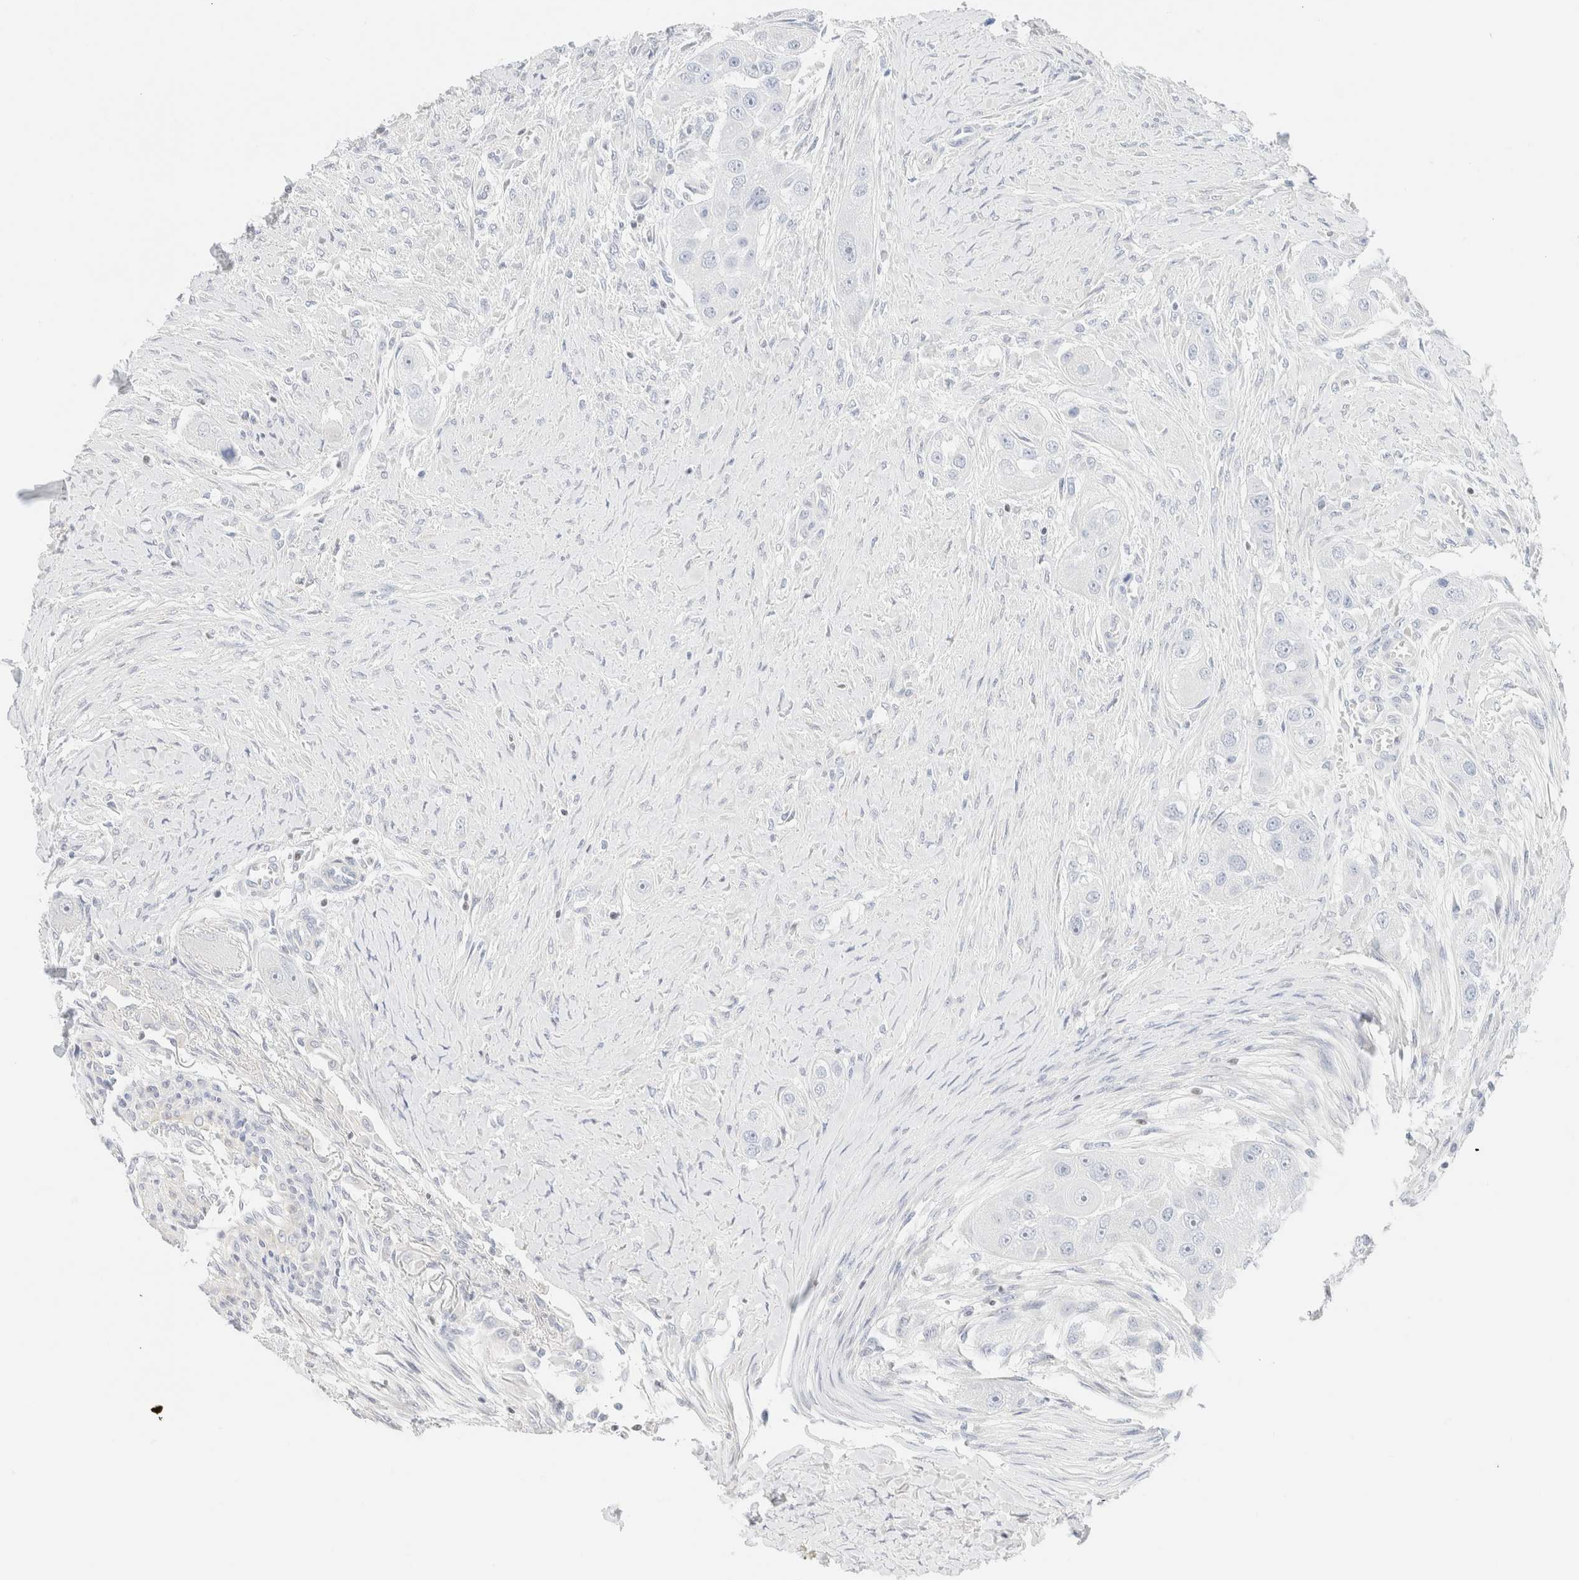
{"staining": {"intensity": "negative", "quantity": "none", "location": "none"}, "tissue": "head and neck cancer", "cell_type": "Tumor cells", "image_type": "cancer", "snomed": [{"axis": "morphology", "description": "Normal tissue, NOS"}, {"axis": "morphology", "description": "Squamous cell carcinoma, NOS"}, {"axis": "topography", "description": "Skeletal muscle"}, {"axis": "topography", "description": "Head-Neck"}], "caption": "Immunohistochemistry micrograph of human head and neck squamous cell carcinoma stained for a protein (brown), which reveals no staining in tumor cells. The staining was performed using DAB to visualize the protein expression in brown, while the nuclei were stained in blue with hematoxylin (Magnification: 20x).", "gene": "IKZF3", "patient": {"sex": "male", "age": 51}}